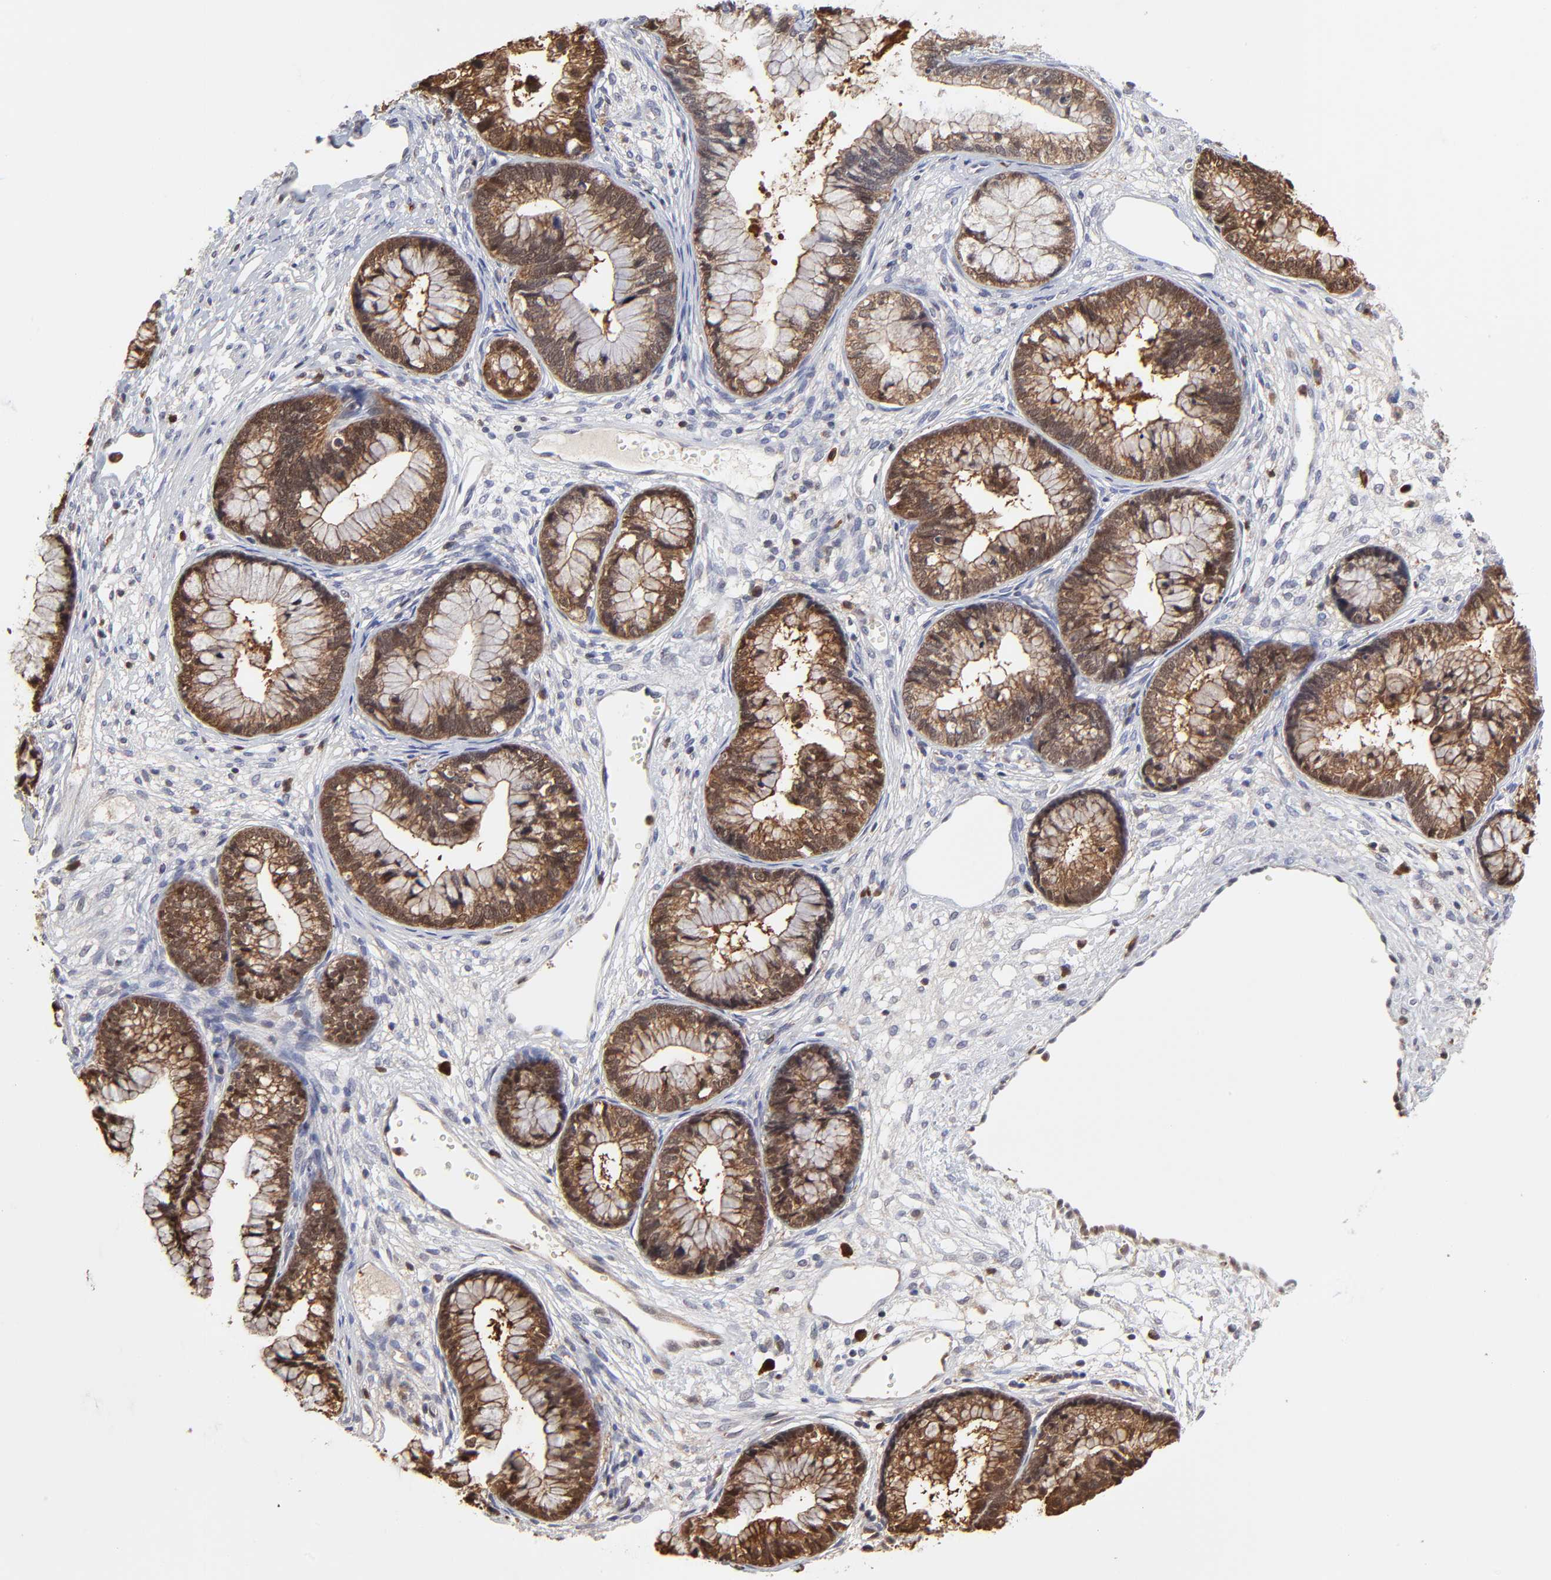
{"staining": {"intensity": "moderate", "quantity": ">75%", "location": "cytoplasmic/membranous"}, "tissue": "cervical cancer", "cell_type": "Tumor cells", "image_type": "cancer", "snomed": [{"axis": "morphology", "description": "Adenocarcinoma, NOS"}, {"axis": "topography", "description": "Cervix"}], "caption": "A micrograph of human cervical cancer stained for a protein reveals moderate cytoplasmic/membranous brown staining in tumor cells. Immunohistochemistry stains the protein of interest in brown and the nuclei are stained blue.", "gene": "CASP3", "patient": {"sex": "female", "age": 44}}